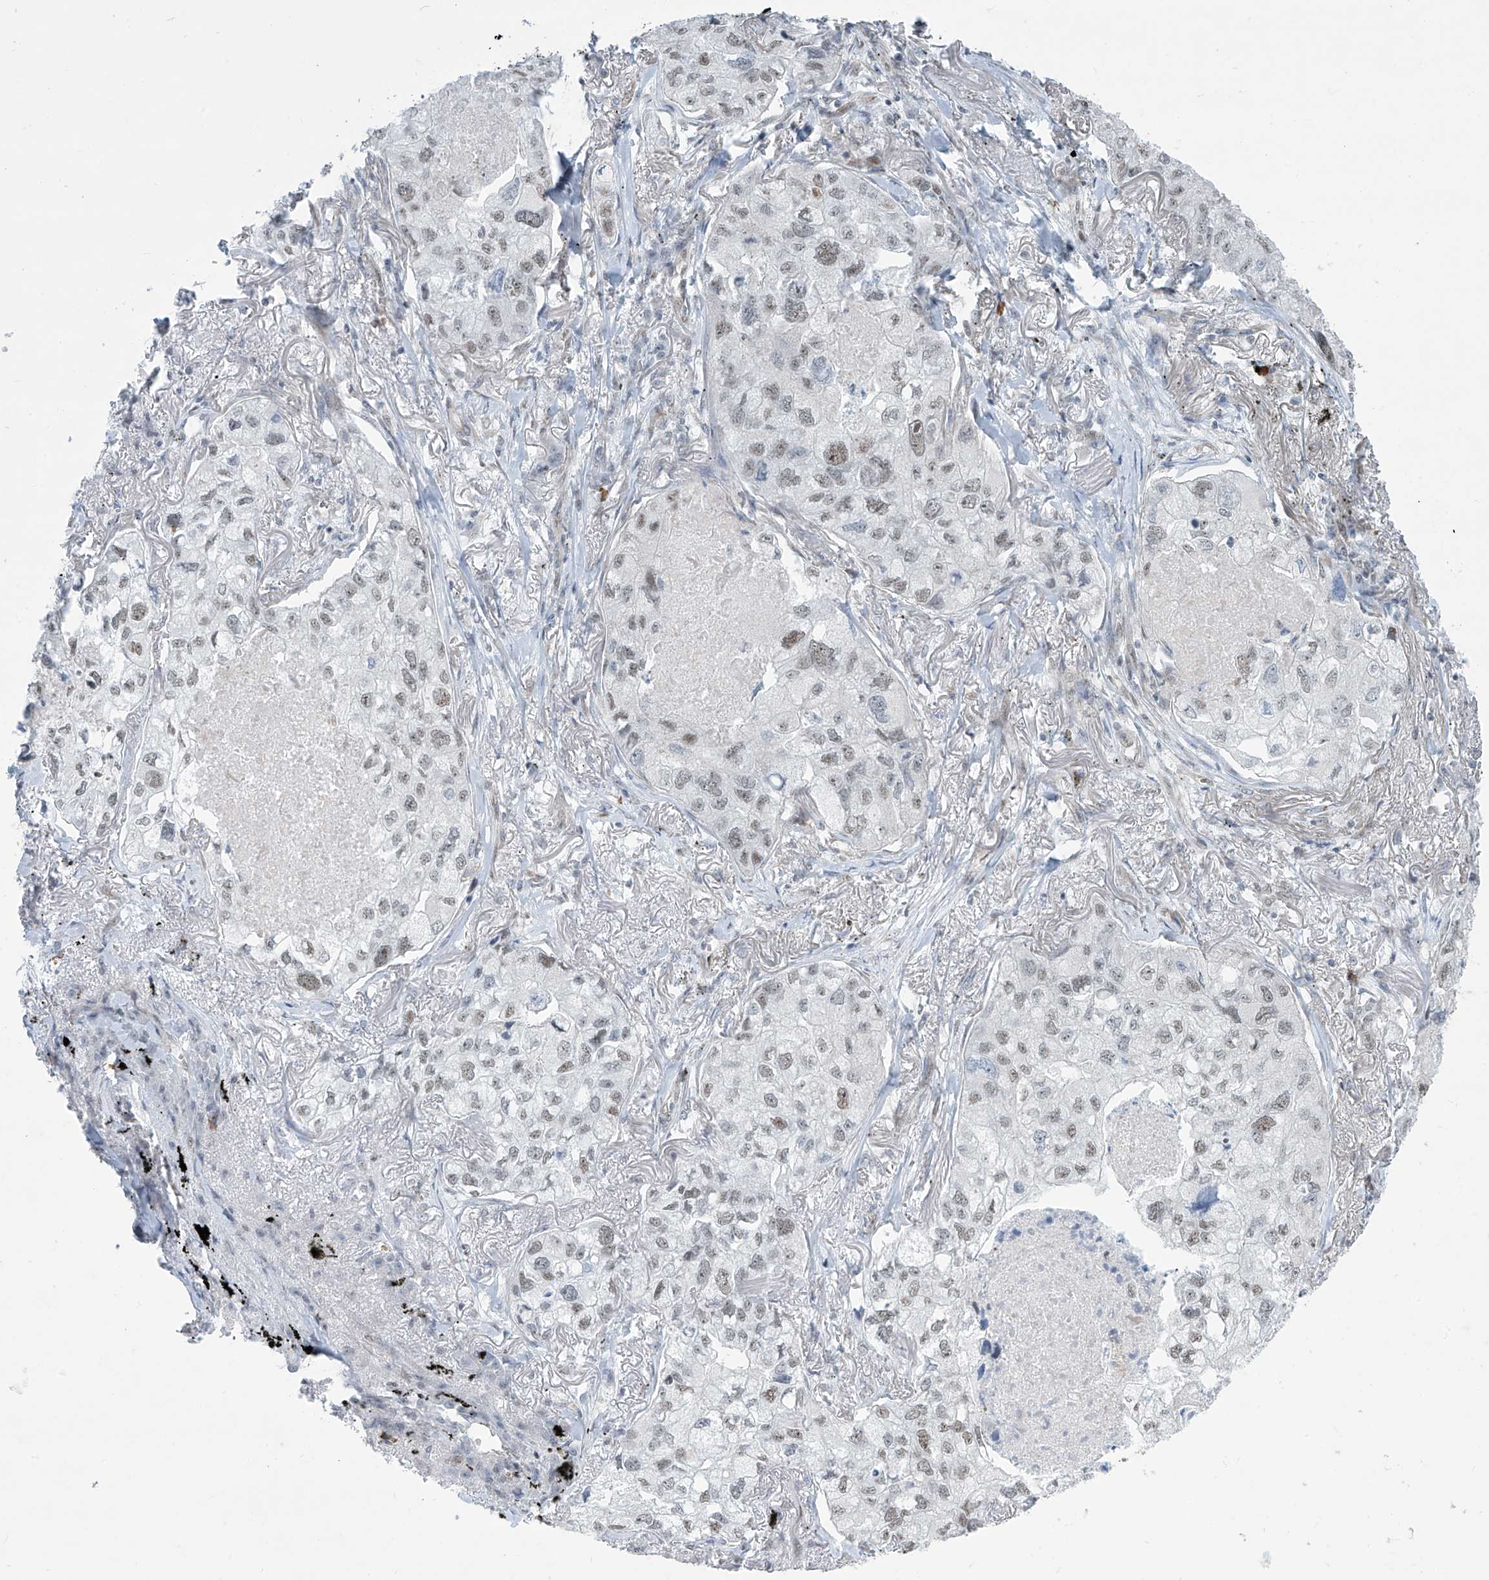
{"staining": {"intensity": "moderate", "quantity": "25%-75%", "location": "nuclear"}, "tissue": "lung cancer", "cell_type": "Tumor cells", "image_type": "cancer", "snomed": [{"axis": "morphology", "description": "Adenocarcinoma, NOS"}, {"axis": "topography", "description": "Lung"}], "caption": "Lung cancer stained for a protein displays moderate nuclear positivity in tumor cells.", "gene": "SARNP", "patient": {"sex": "male", "age": 65}}